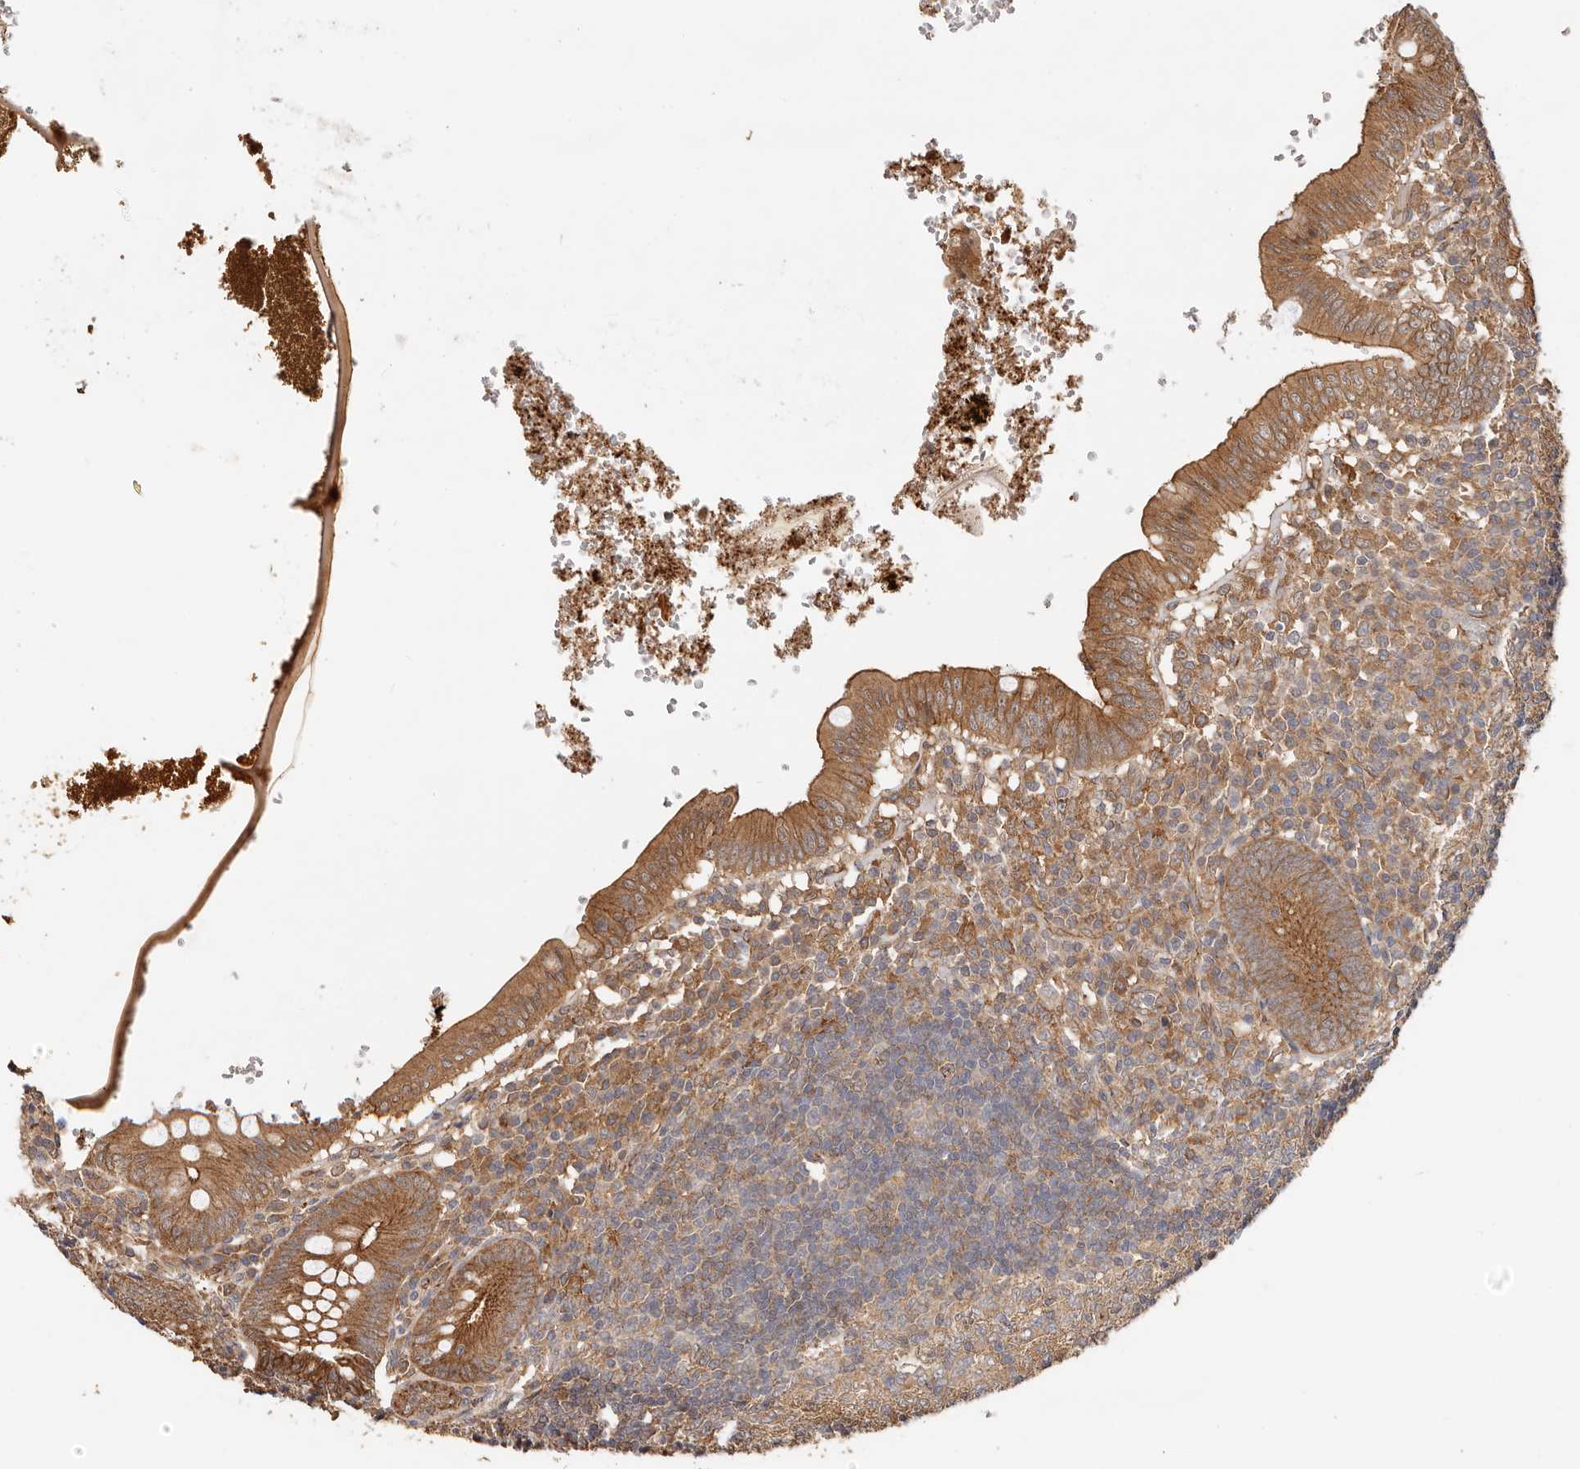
{"staining": {"intensity": "moderate", "quantity": ">75%", "location": "cytoplasmic/membranous"}, "tissue": "appendix", "cell_type": "Glandular cells", "image_type": "normal", "snomed": [{"axis": "morphology", "description": "Normal tissue, NOS"}, {"axis": "topography", "description": "Appendix"}], "caption": "Protein expression analysis of unremarkable human appendix reveals moderate cytoplasmic/membranous expression in approximately >75% of glandular cells. (IHC, brightfield microscopy, high magnification).", "gene": "AFDN", "patient": {"sex": "male", "age": 8}}